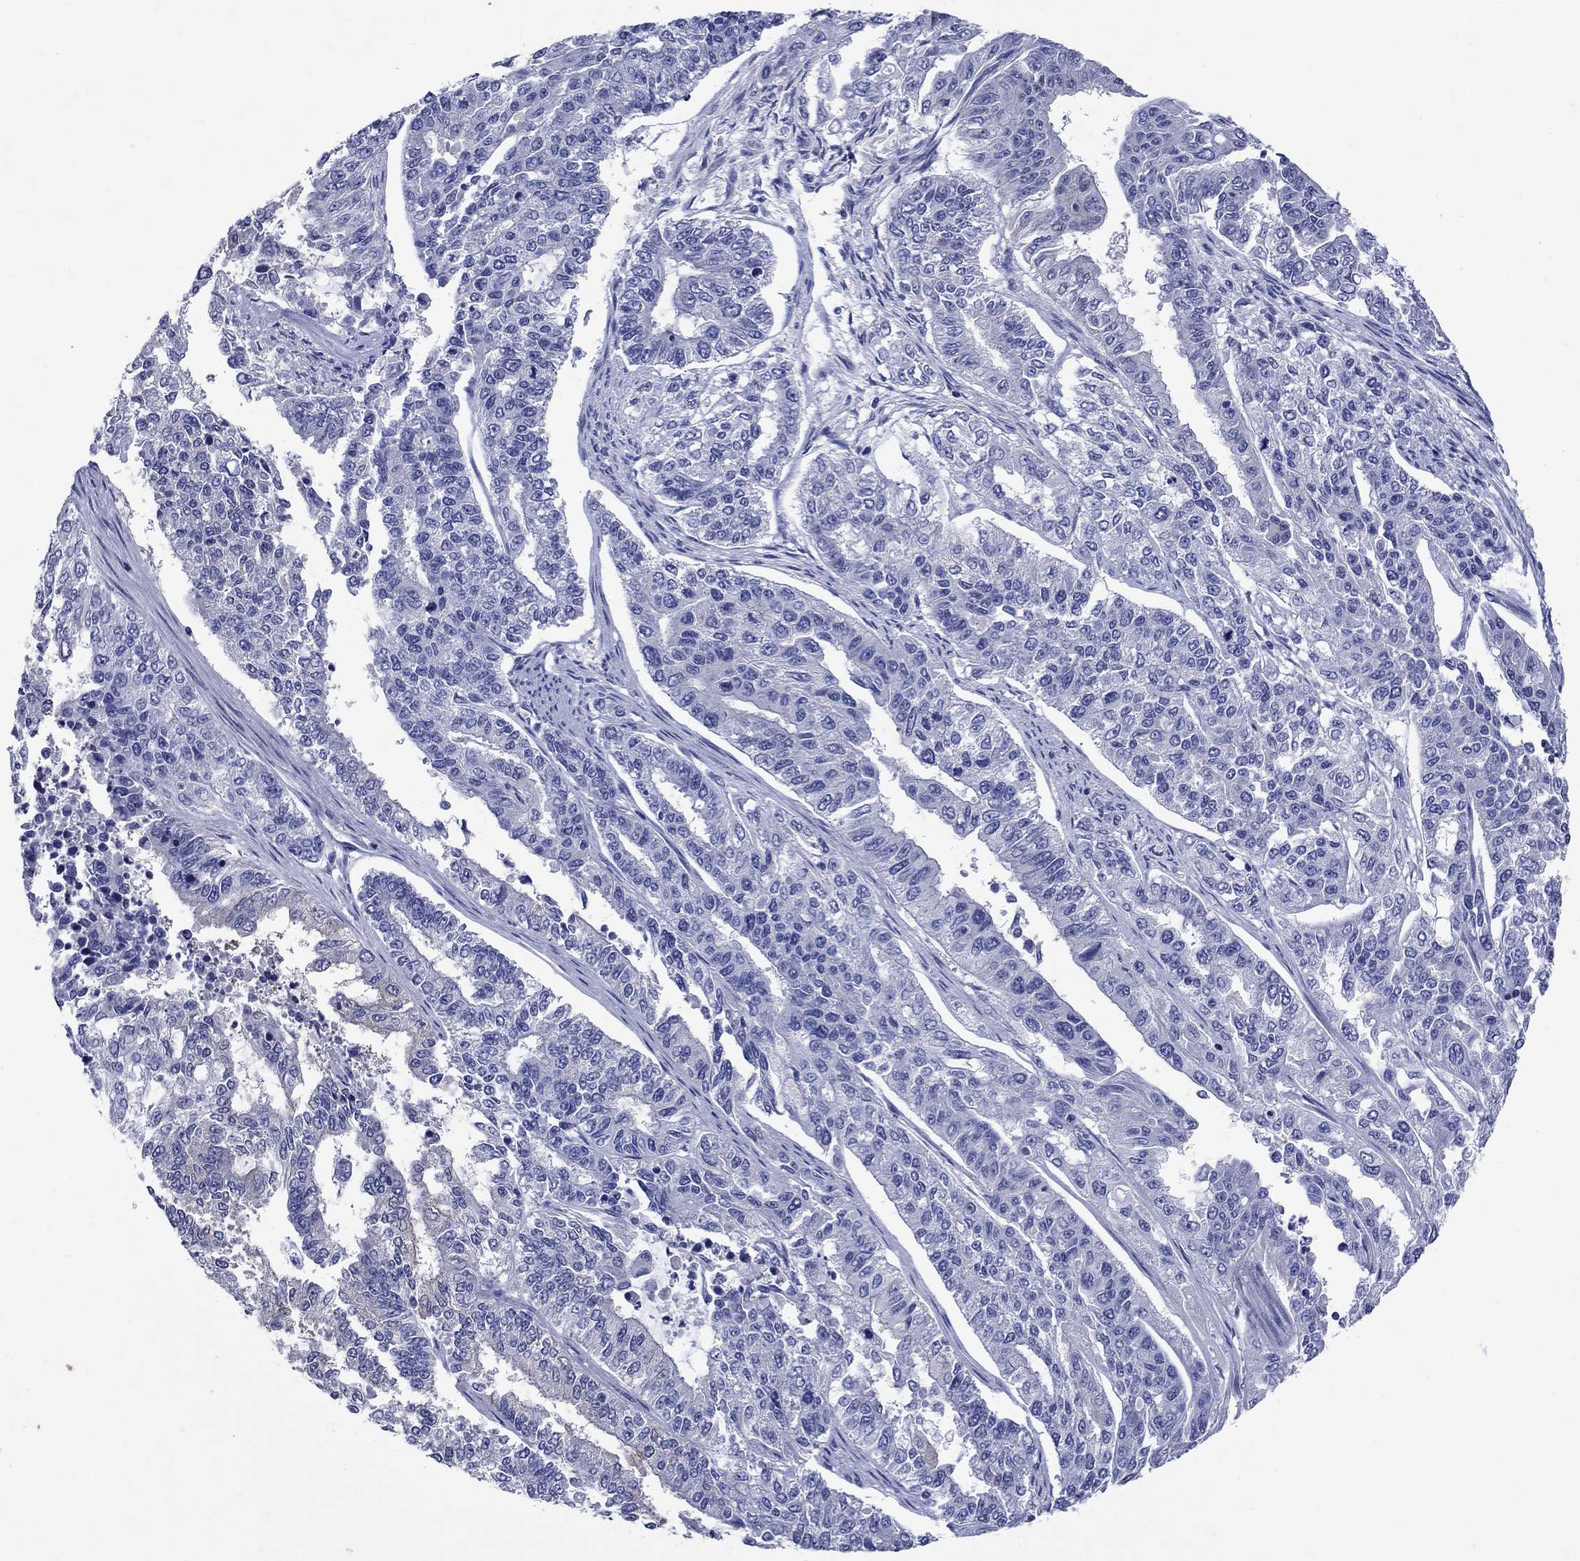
{"staining": {"intensity": "negative", "quantity": "none", "location": "none"}, "tissue": "endometrial cancer", "cell_type": "Tumor cells", "image_type": "cancer", "snomed": [{"axis": "morphology", "description": "Adenocarcinoma, NOS"}, {"axis": "topography", "description": "Uterus"}], "caption": "Immunohistochemistry photomicrograph of endometrial cancer (adenocarcinoma) stained for a protein (brown), which displays no positivity in tumor cells.", "gene": "SULT2B1", "patient": {"sex": "female", "age": 59}}